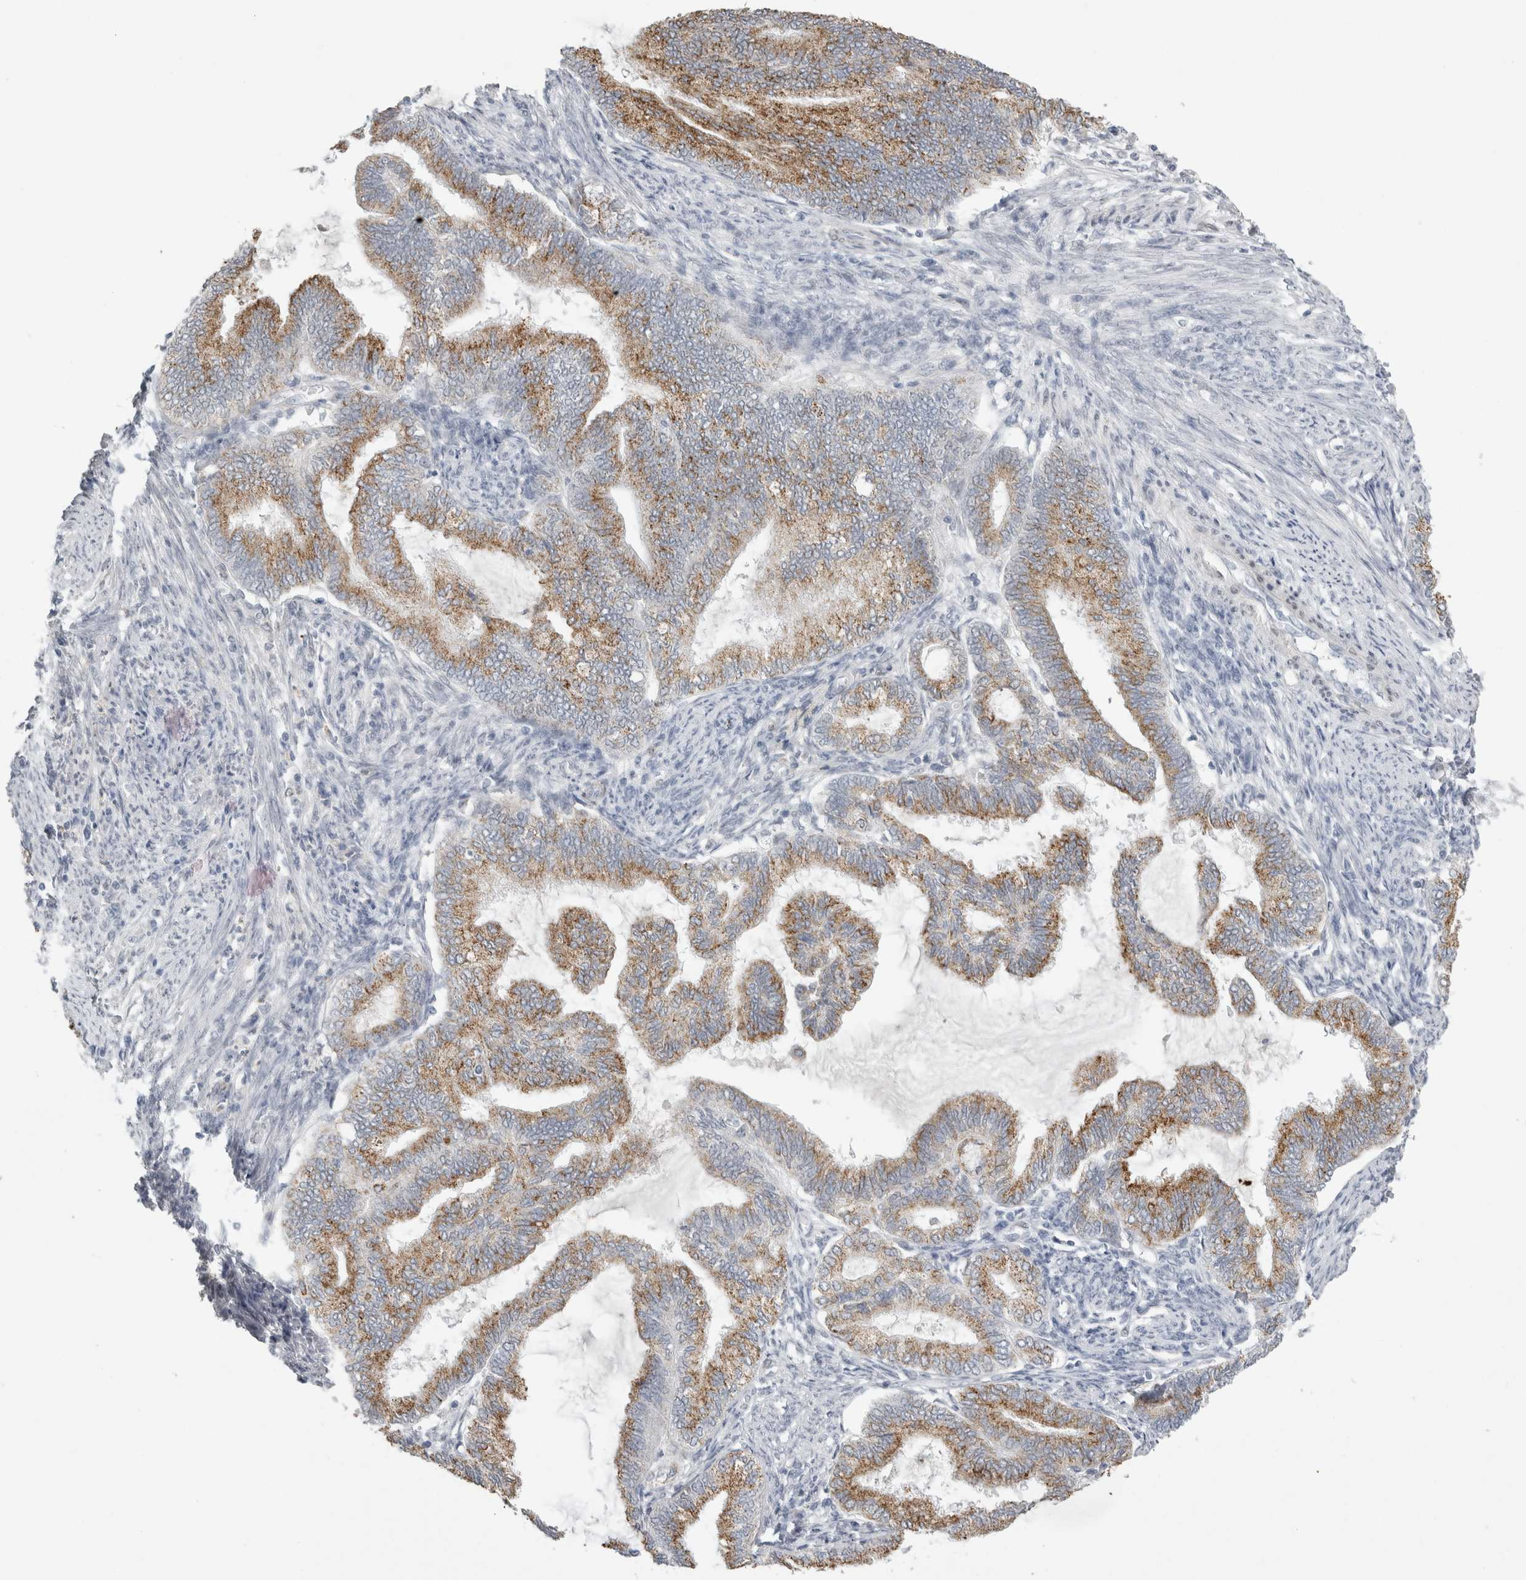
{"staining": {"intensity": "moderate", "quantity": ">75%", "location": "cytoplasmic/membranous"}, "tissue": "endometrial cancer", "cell_type": "Tumor cells", "image_type": "cancer", "snomed": [{"axis": "morphology", "description": "Adenocarcinoma, NOS"}, {"axis": "topography", "description": "Endometrium"}], "caption": "Immunohistochemical staining of human endometrial cancer demonstrates medium levels of moderate cytoplasmic/membranous staining in about >75% of tumor cells.", "gene": "PLIN1", "patient": {"sex": "female", "age": 86}}